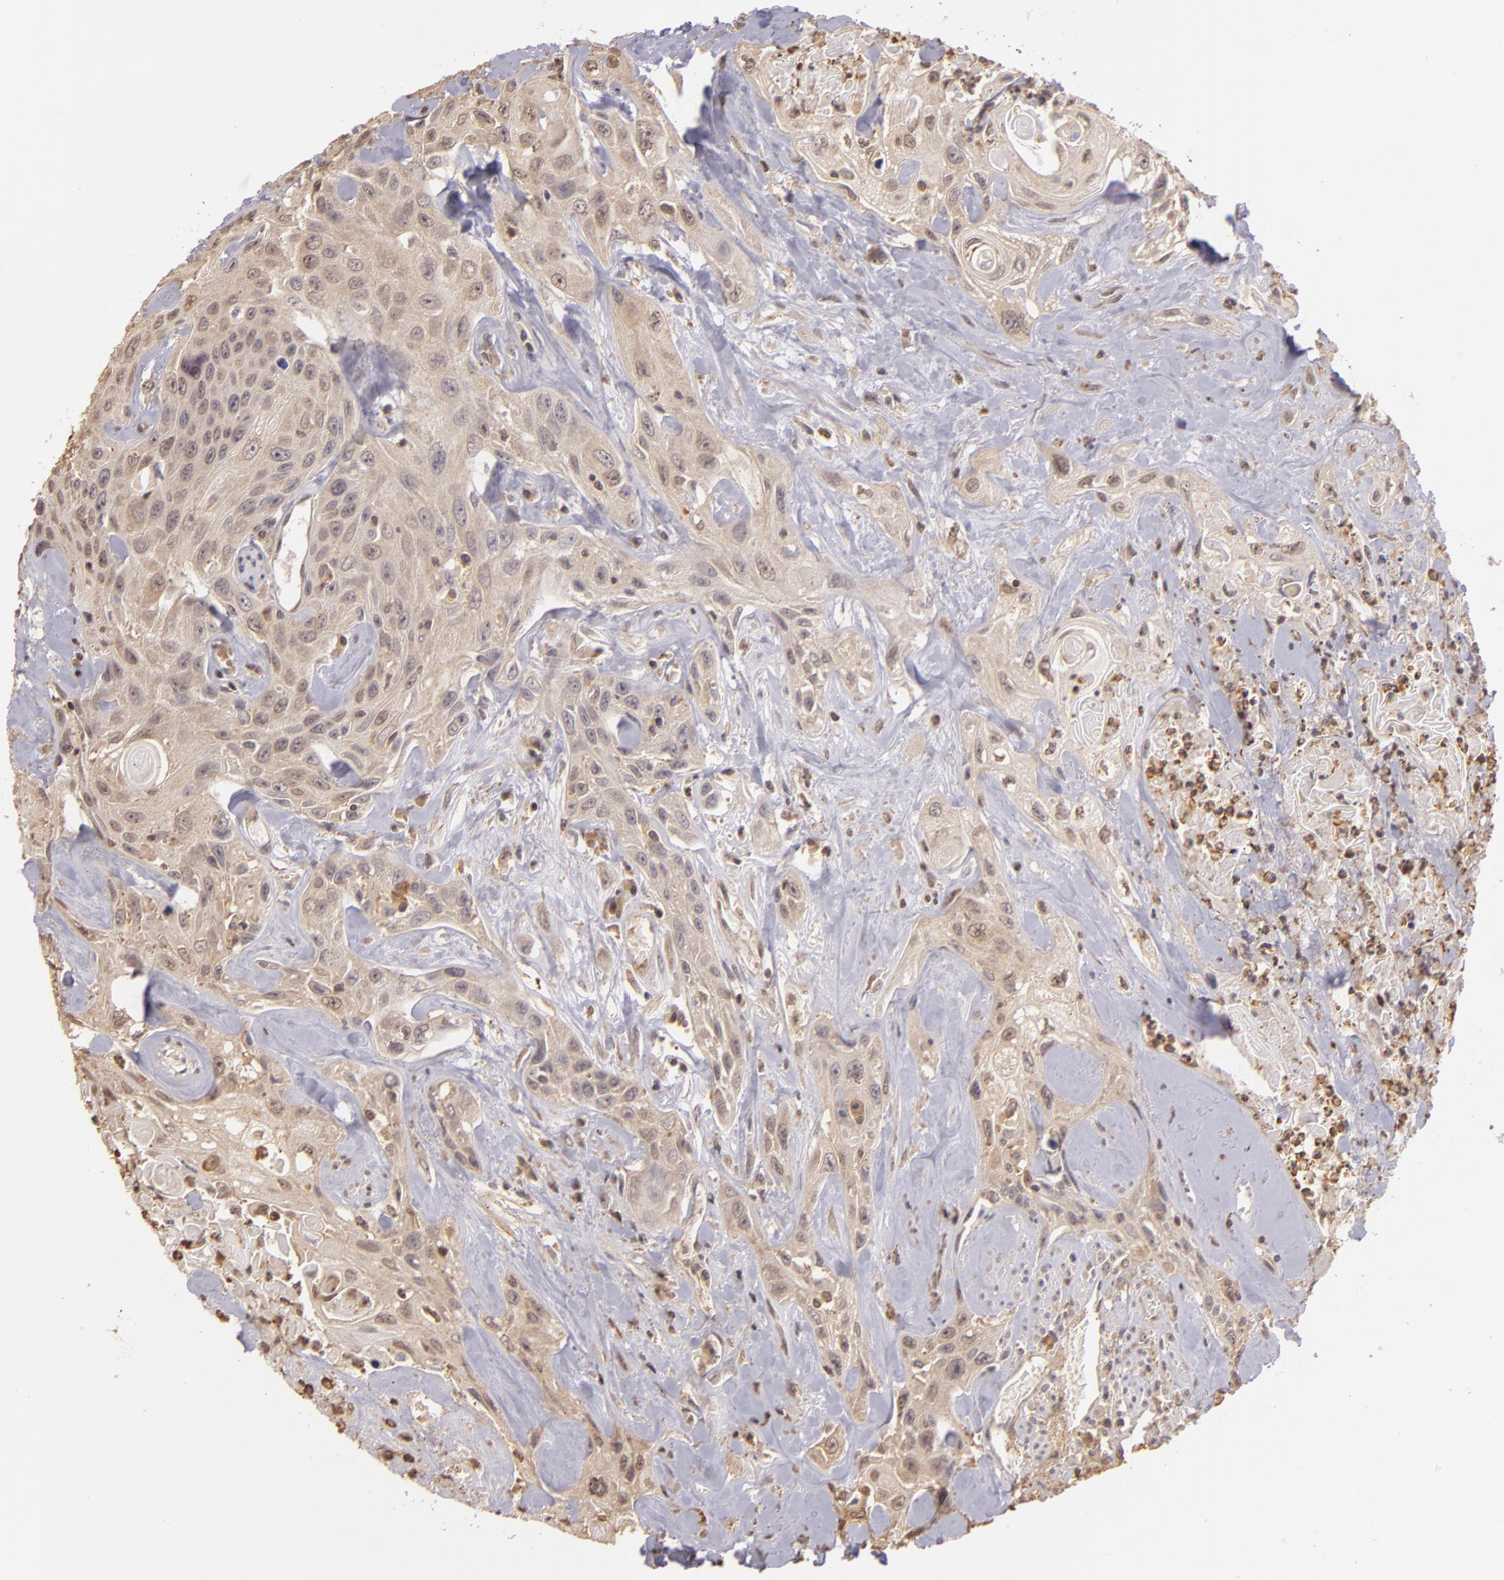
{"staining": {"intensity": "weak", "quantity": ">75%", "location": "cytoplasmic/membranous,nuclear"}, "tissue": "urothelial cancer", "cell_type": "Tumor cells", "image_type": "cancer", "snomed": [{"axis": "morphology", "description": "Urothelial carcinoma, High grade"}, {"axis": "topography", "description": "Urinary bladder"}], "caption": "An image of human urothelial cancer stained for a protein displays weak cytoplasmic/membranous and nuclear brown staining in tumor cells. (Brightfield microscopy of DAB IHC at high magnification).", "gene": "ARPC2", "patient": {"sex": "female", "age": 84}}